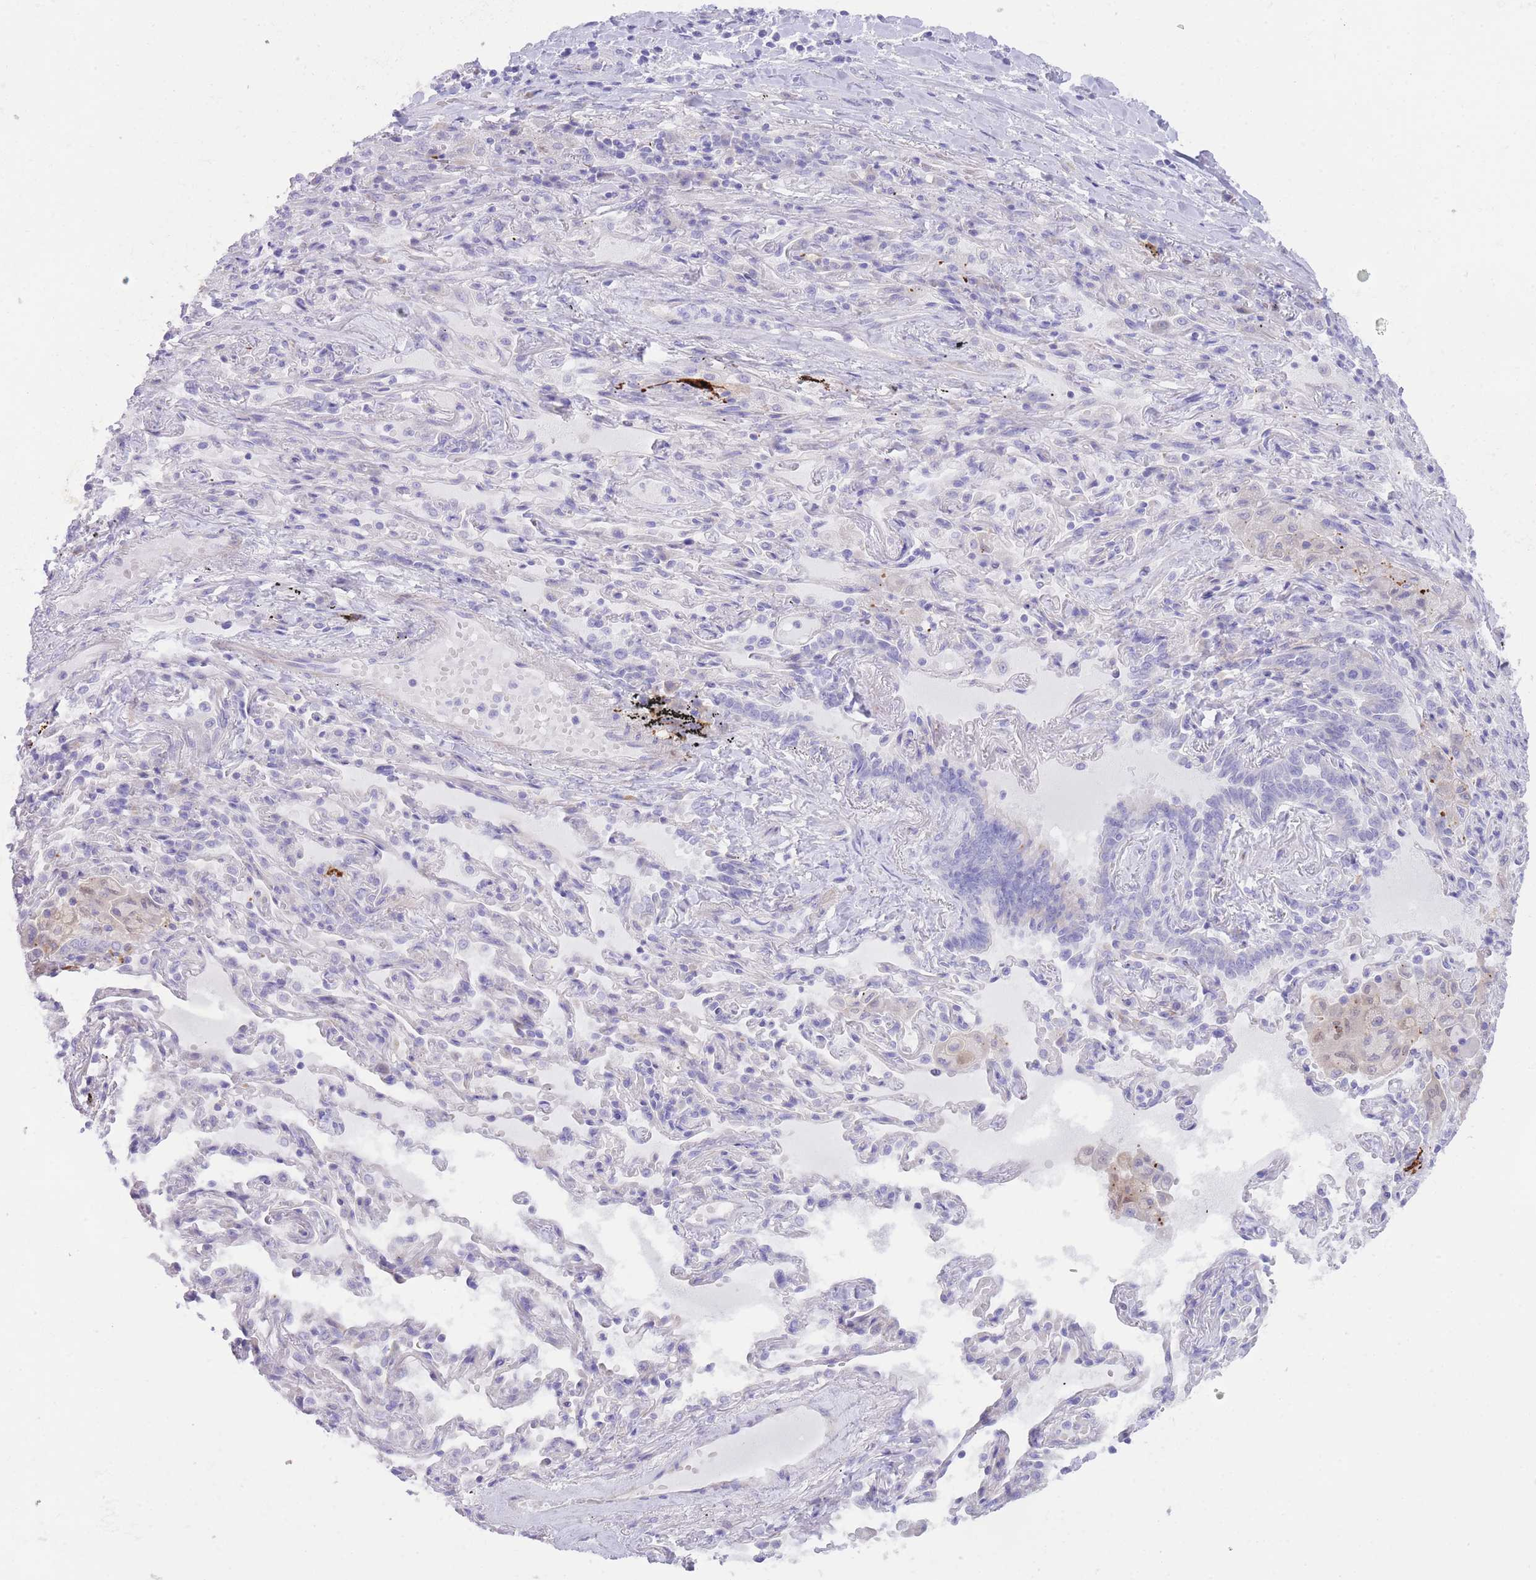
{"staining": {"intensity": "negative", "quantity": "none", "location": "none"}, "tissue": "lung cancer", "cell_type": "Tumor cells", "image_type": "cancer", "snomed": [{"axis": "morphology", "description": "Squamous cell carcinoma, NOS"}, {"axis": "topography", "description": "Lung"}], "caption": "DAB immunohistochemical staining of lung cancer (squamous cell carcinoma) demonstrates no significant staining in tumor cells.", "gene": "QTRT1", "patient": {"sex": "female", "age": 70}}